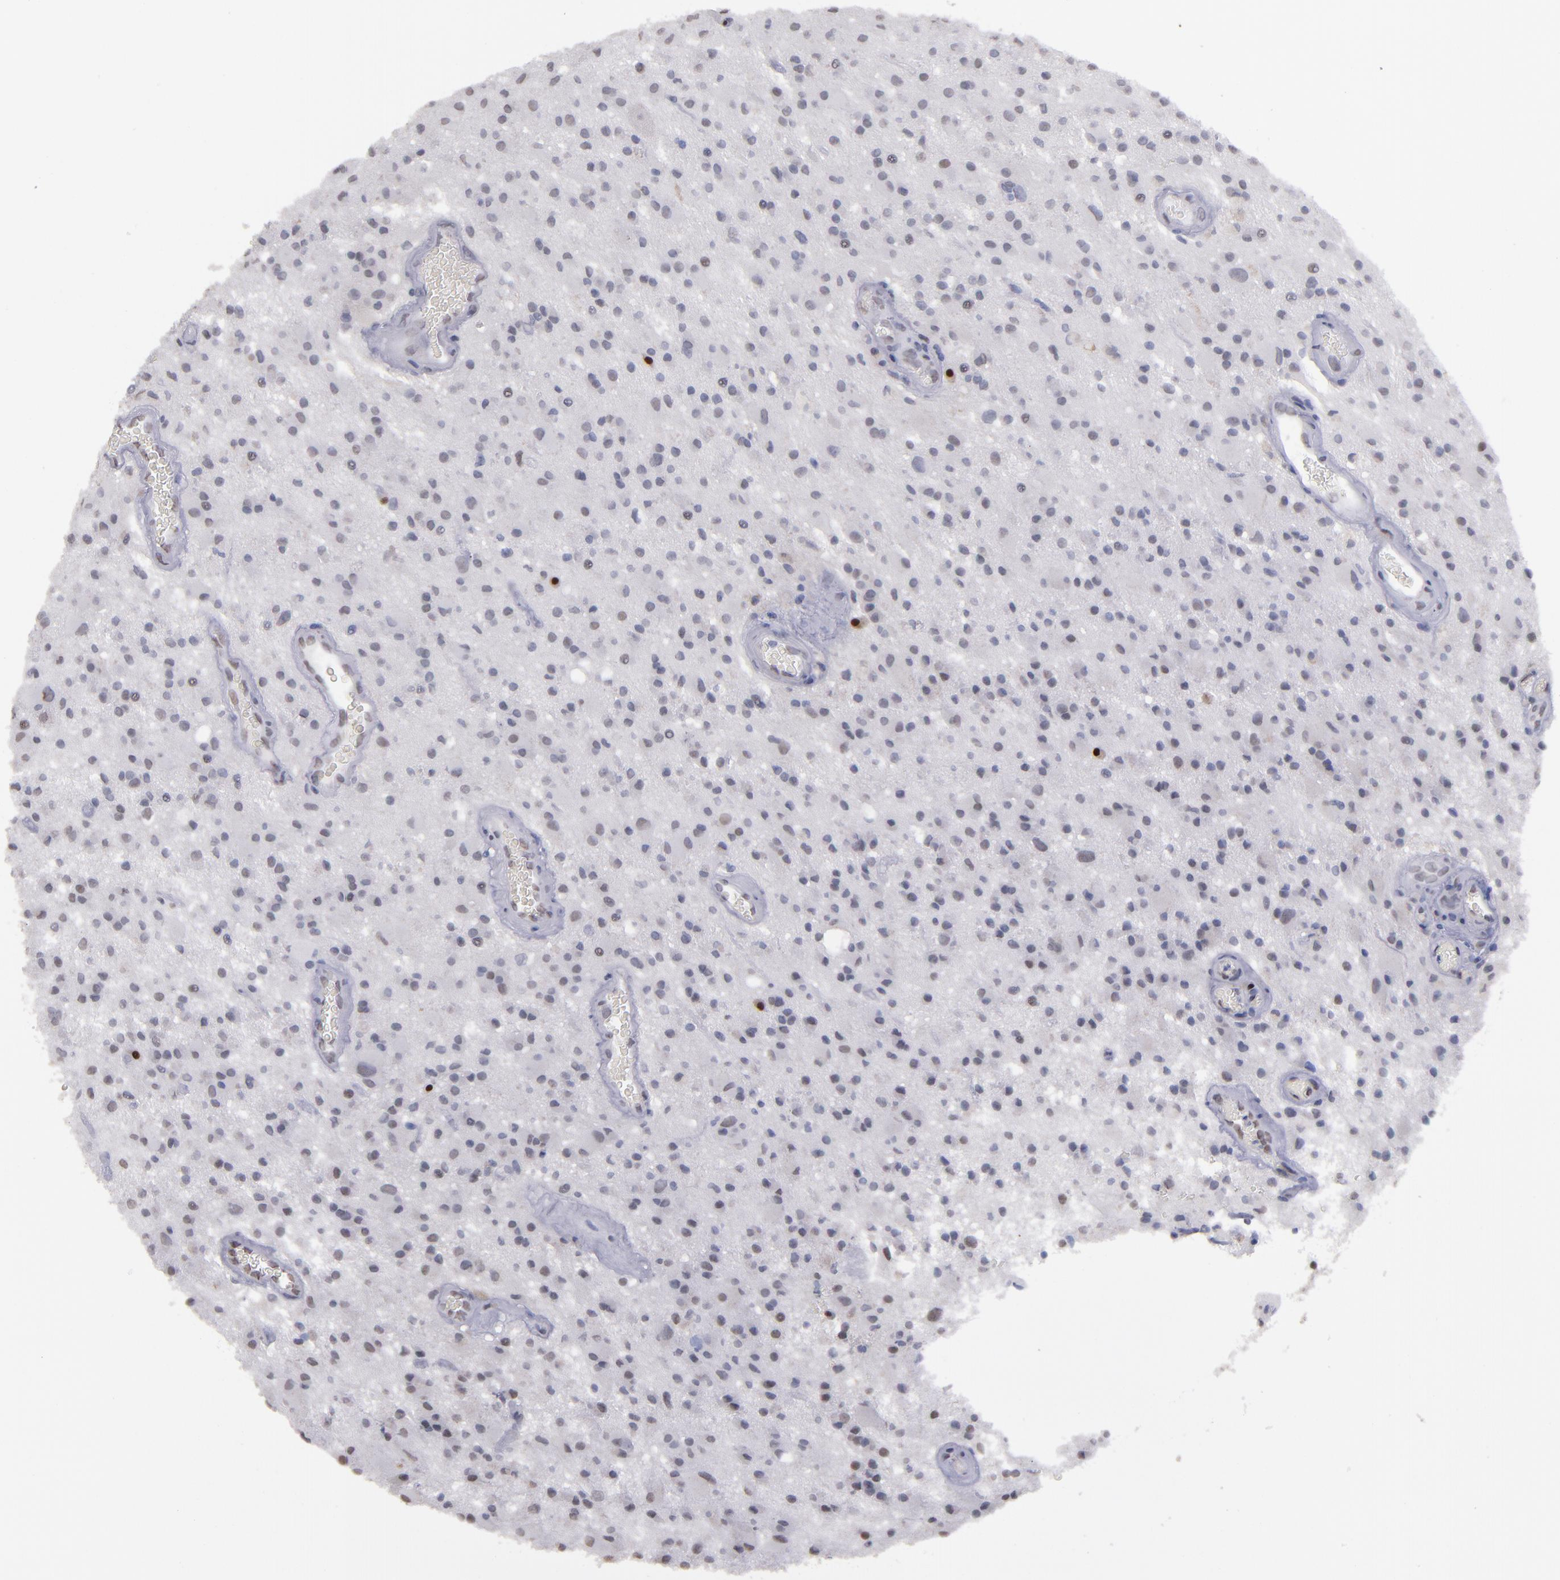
{"staining": {"intensity": "weak", "quantity": "25%-75%", "location": "nuclear"}, "tissue": "glioma", "cell_type": "Tumor cells", "image_type": "cancer", "snomed": [{"axis": "morphology", "description": "Glioma, malignant, Low grade"}, {"axis": "topography", "description": "Brain"}], "caption": "A high-resolution image shows IHC staining of glioma, which reveals weak nuclear expression in about 25%-75% of tumor cells.", "gene": "IRF4", "patient": {"sex": "male", "age": 58}}